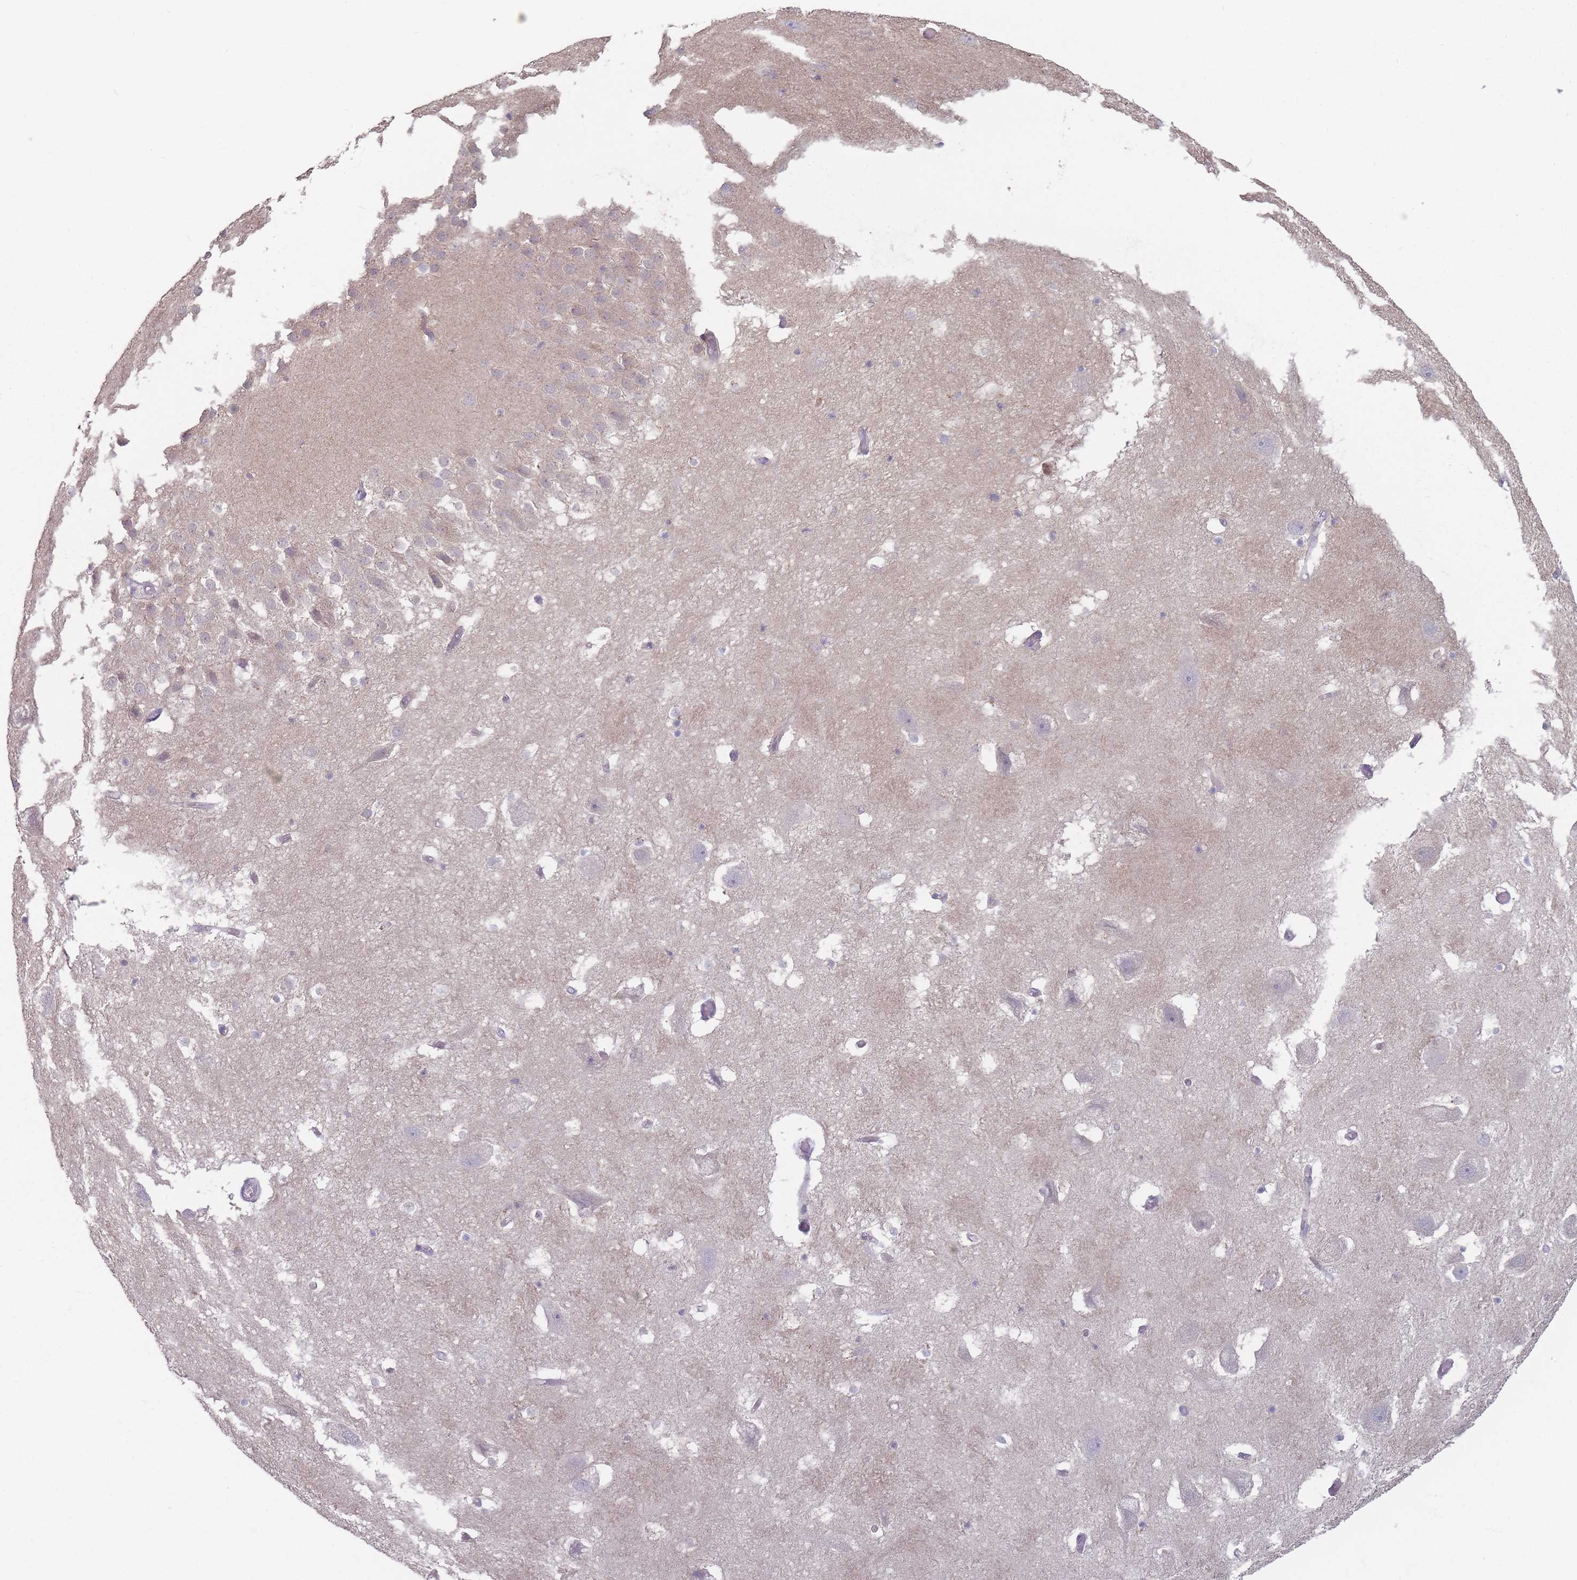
{"staining": {"intensity": "negative", "quantity": "none", "location": "none"}, "tissue": "hippocampus", "cell_type": "Glial cells", "image_type": "normal", "snomed": [{"axis": "morphology", "description": "Normal tissue, NOS"}, {"axis": "topography", "description": "Hippocampus"}], "caption": "Image shows no protein positivity in glial cells of unremarkable hippocampus. (Stains: DAB immunohistochemistry with hematoxylin counter stain, Microscopy: brightfield microscopy at high magnification).", "gene": "AKAIN1", "patient": {"sex": "female", "age": 52}}